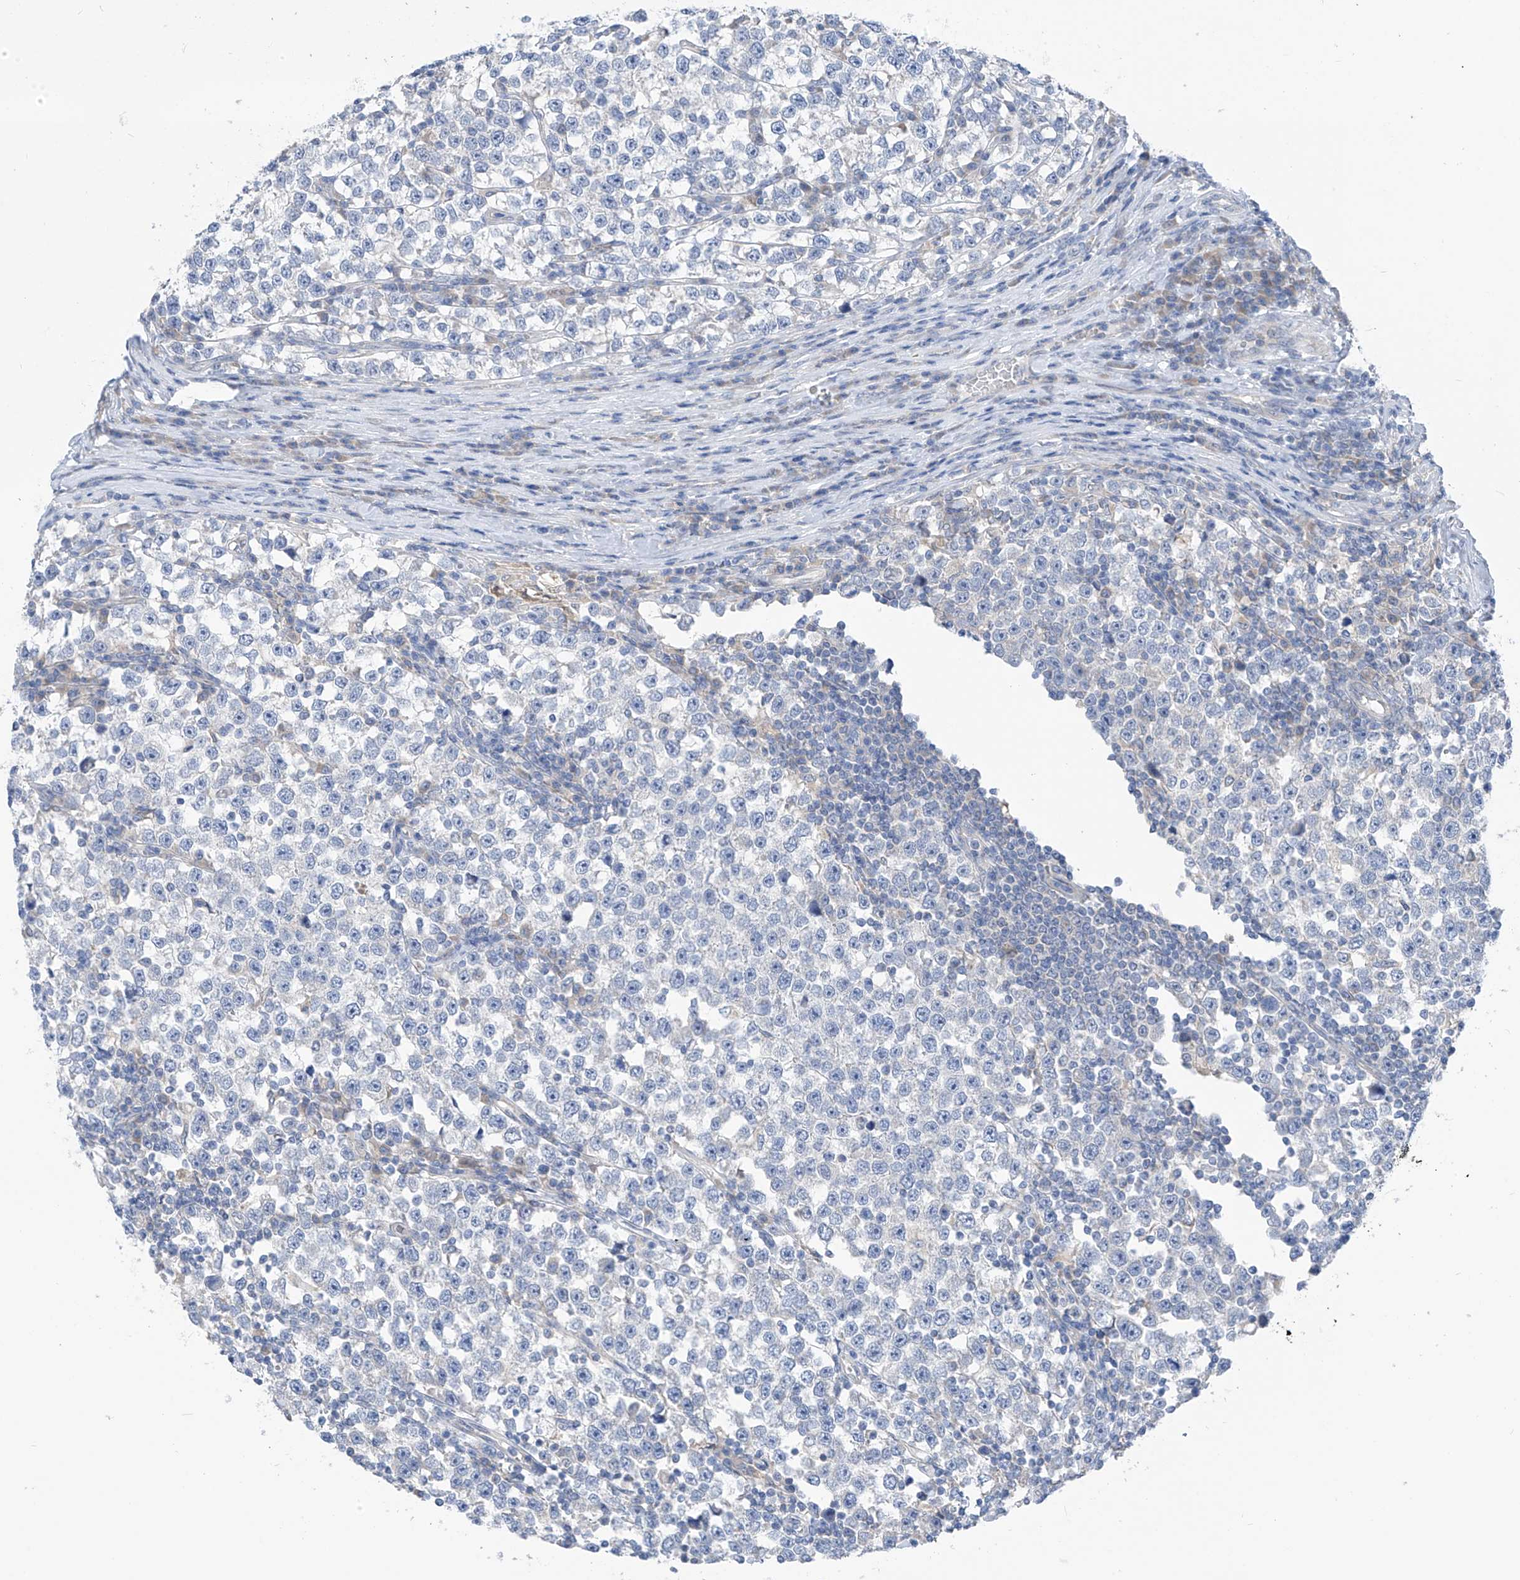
{"staining": {"intensity": "negative", "quantity": "none", "location": "none"}, "tissue": "testis cancer", "cell_type": "Tumor cells", "image_type": "cancer", "snomed": [{"axis": "morphology", "description": "Normal tissue, NOS"}, {"axis": "morphology", "description": "Seminoma, NOS"}, {"axis": "topography", "description": "Testis"}], "caption": "A micrograph of human seminoma (testis) is negative for staining in tumor cells. (Brightfield microscopy of DAB immunohistochemistry at high magnification).", "gene": "LDAH", "patient": {"sex": "male", "age": 43}}